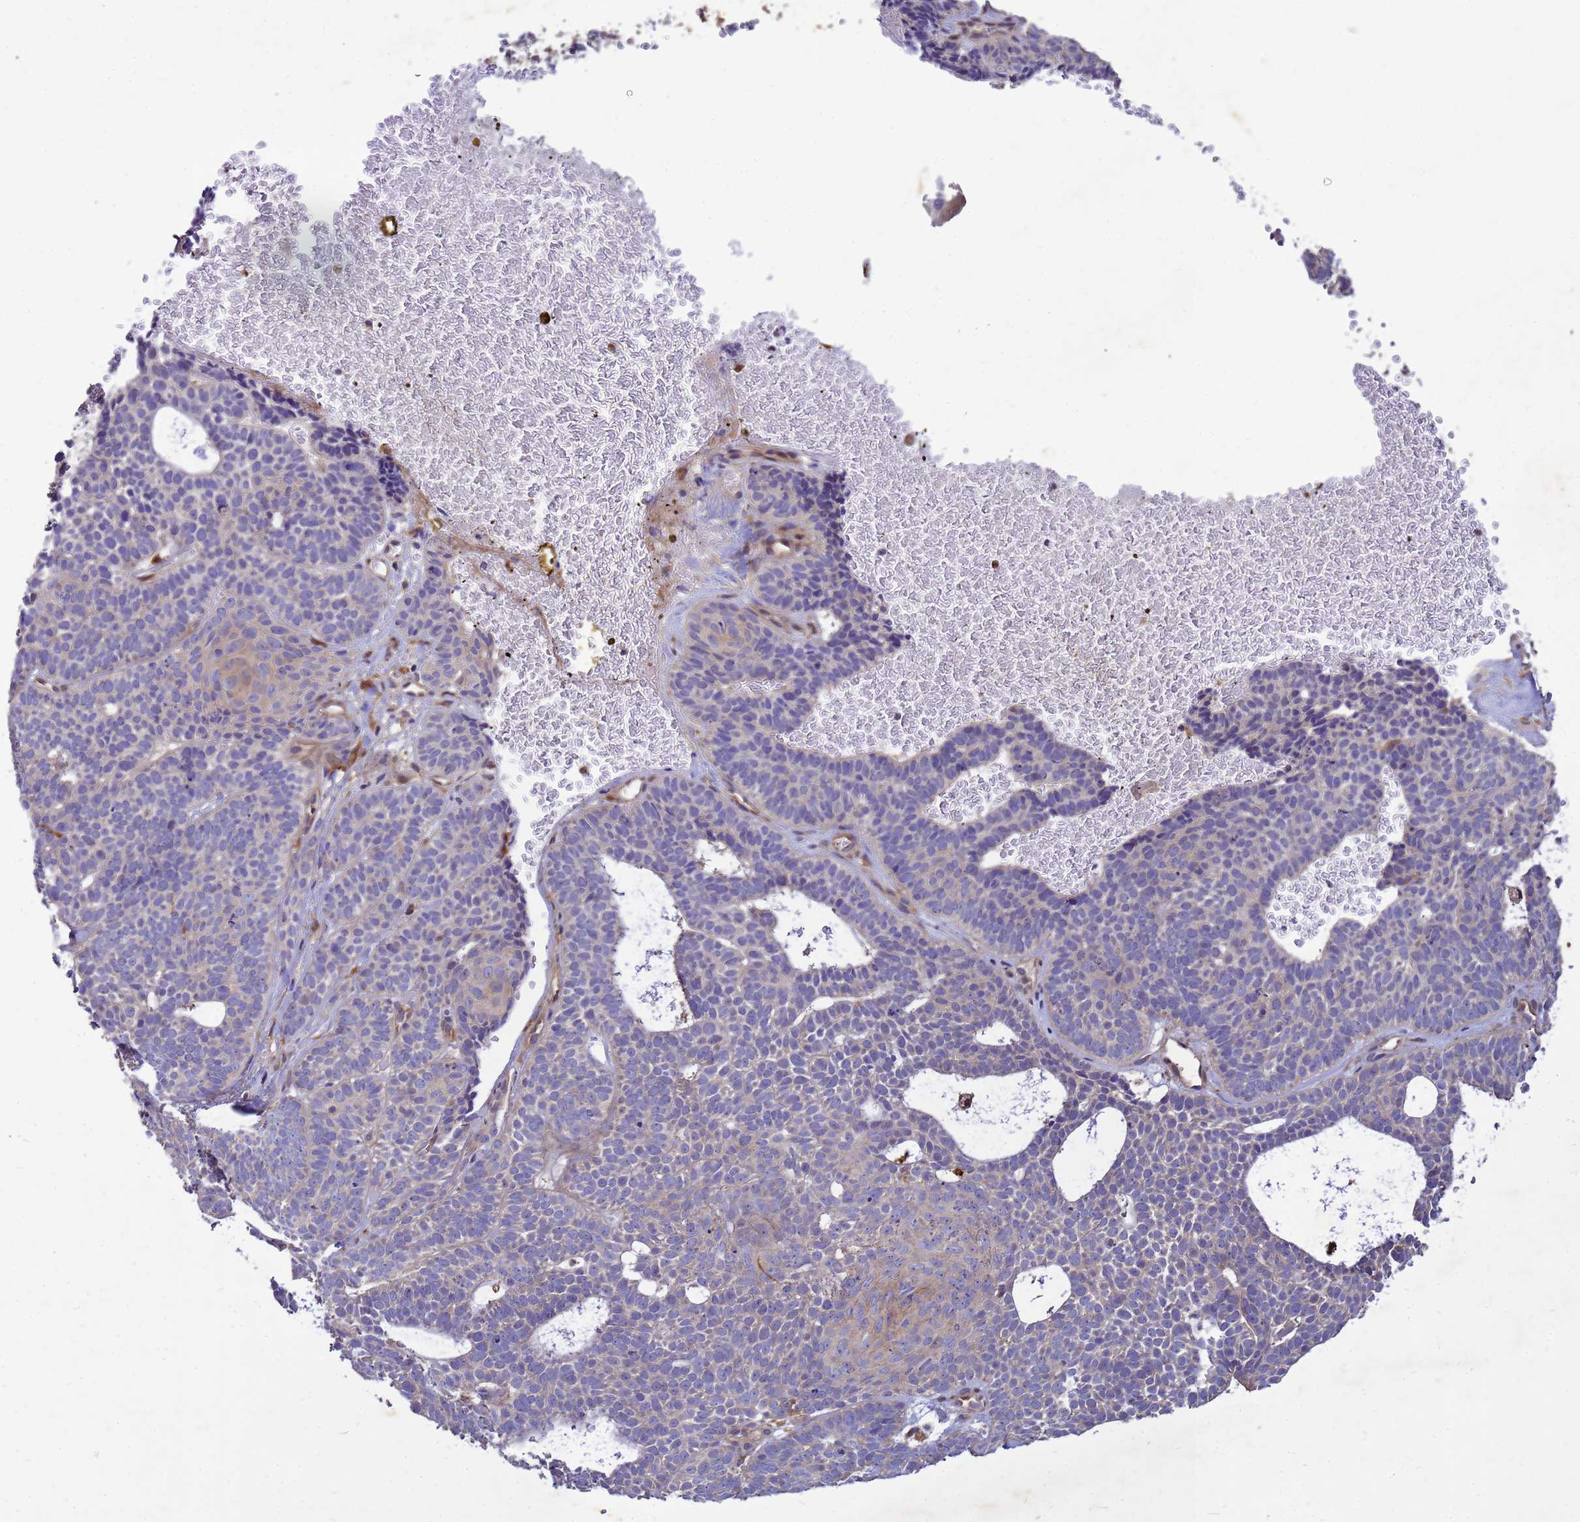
{"staining": {"intensity": "weak", "quantity": "<25%", "location": "cytoplasmic/membranous"}, "tissue": "skin cancer", "cell_type": "Tumor cells", "image_type": "cancer", "snomed": [{"axis": "morphology", "description": "Basal cell carcinoma"}, {"axis": "topography", "description": "Skin"}], "caption": "Tumor cells are negative for protein expression in human skin basal cell carcinoma.", "gene": "RNF215", "patient": {"sex": "male", "age": 85}}